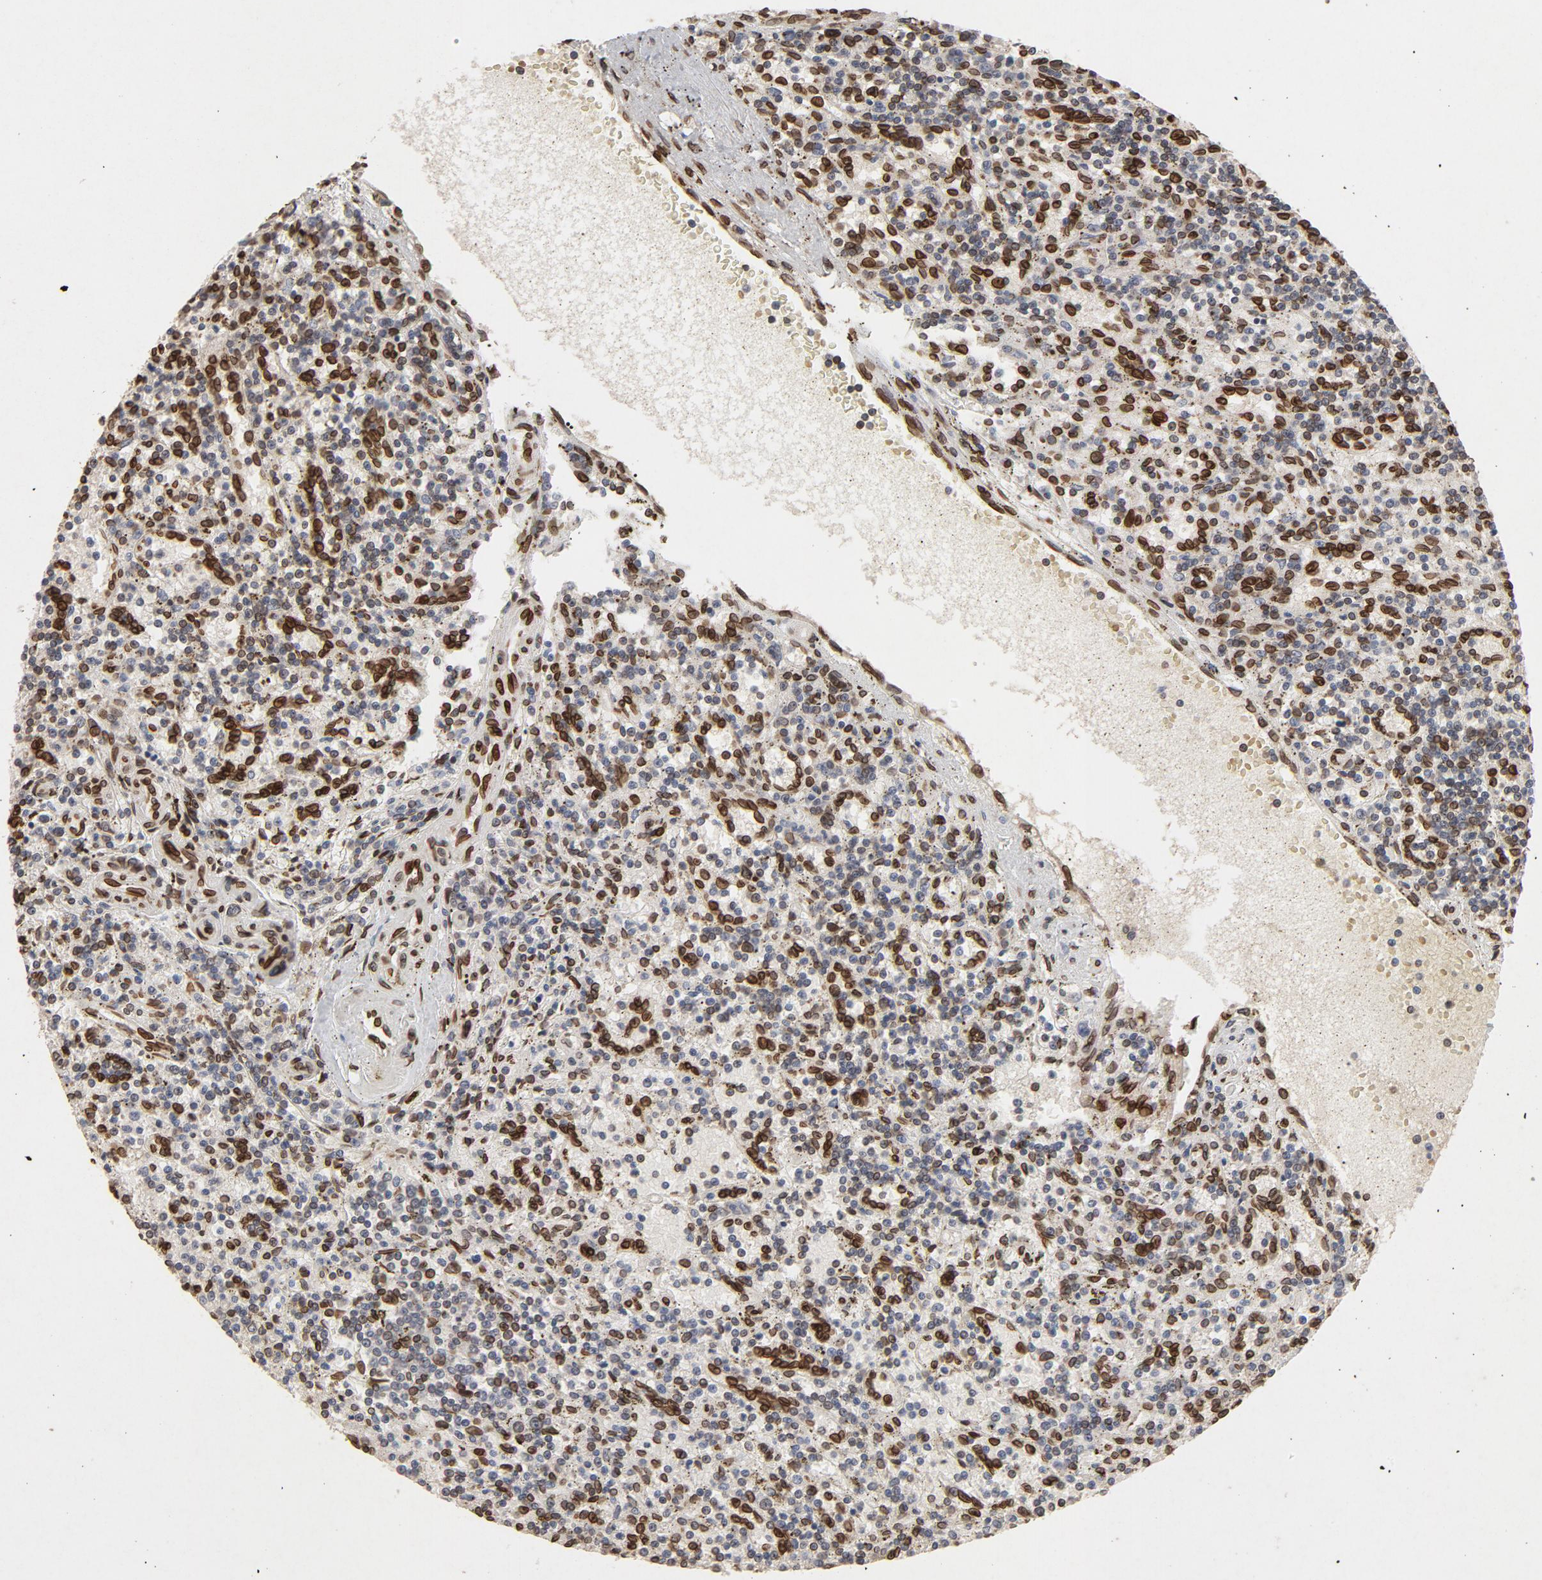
{"staining": {"intensity": "strong", "quantity": "25%-75%", "location": "cytoplasmic/membranous,nuclear"}, "tissue": "lymphoma", "cell_type": "Tumor cells", "image_type": "cancer", "snomed": [{"axis": "morphology", "description": "Malignant lymphoma, non-Hodgkin's type, Low grade"}, {"axis": "topography", "description": "Spleen"}], "caption": "Lymphoma stained for a protein (brown) reveals strong cytoplasmic/membranous and nuclear positive staining in approximately 25%-75% of tumor cells.", "gene": "LMNA", "patient": {"sex": "male", "age": 73}}